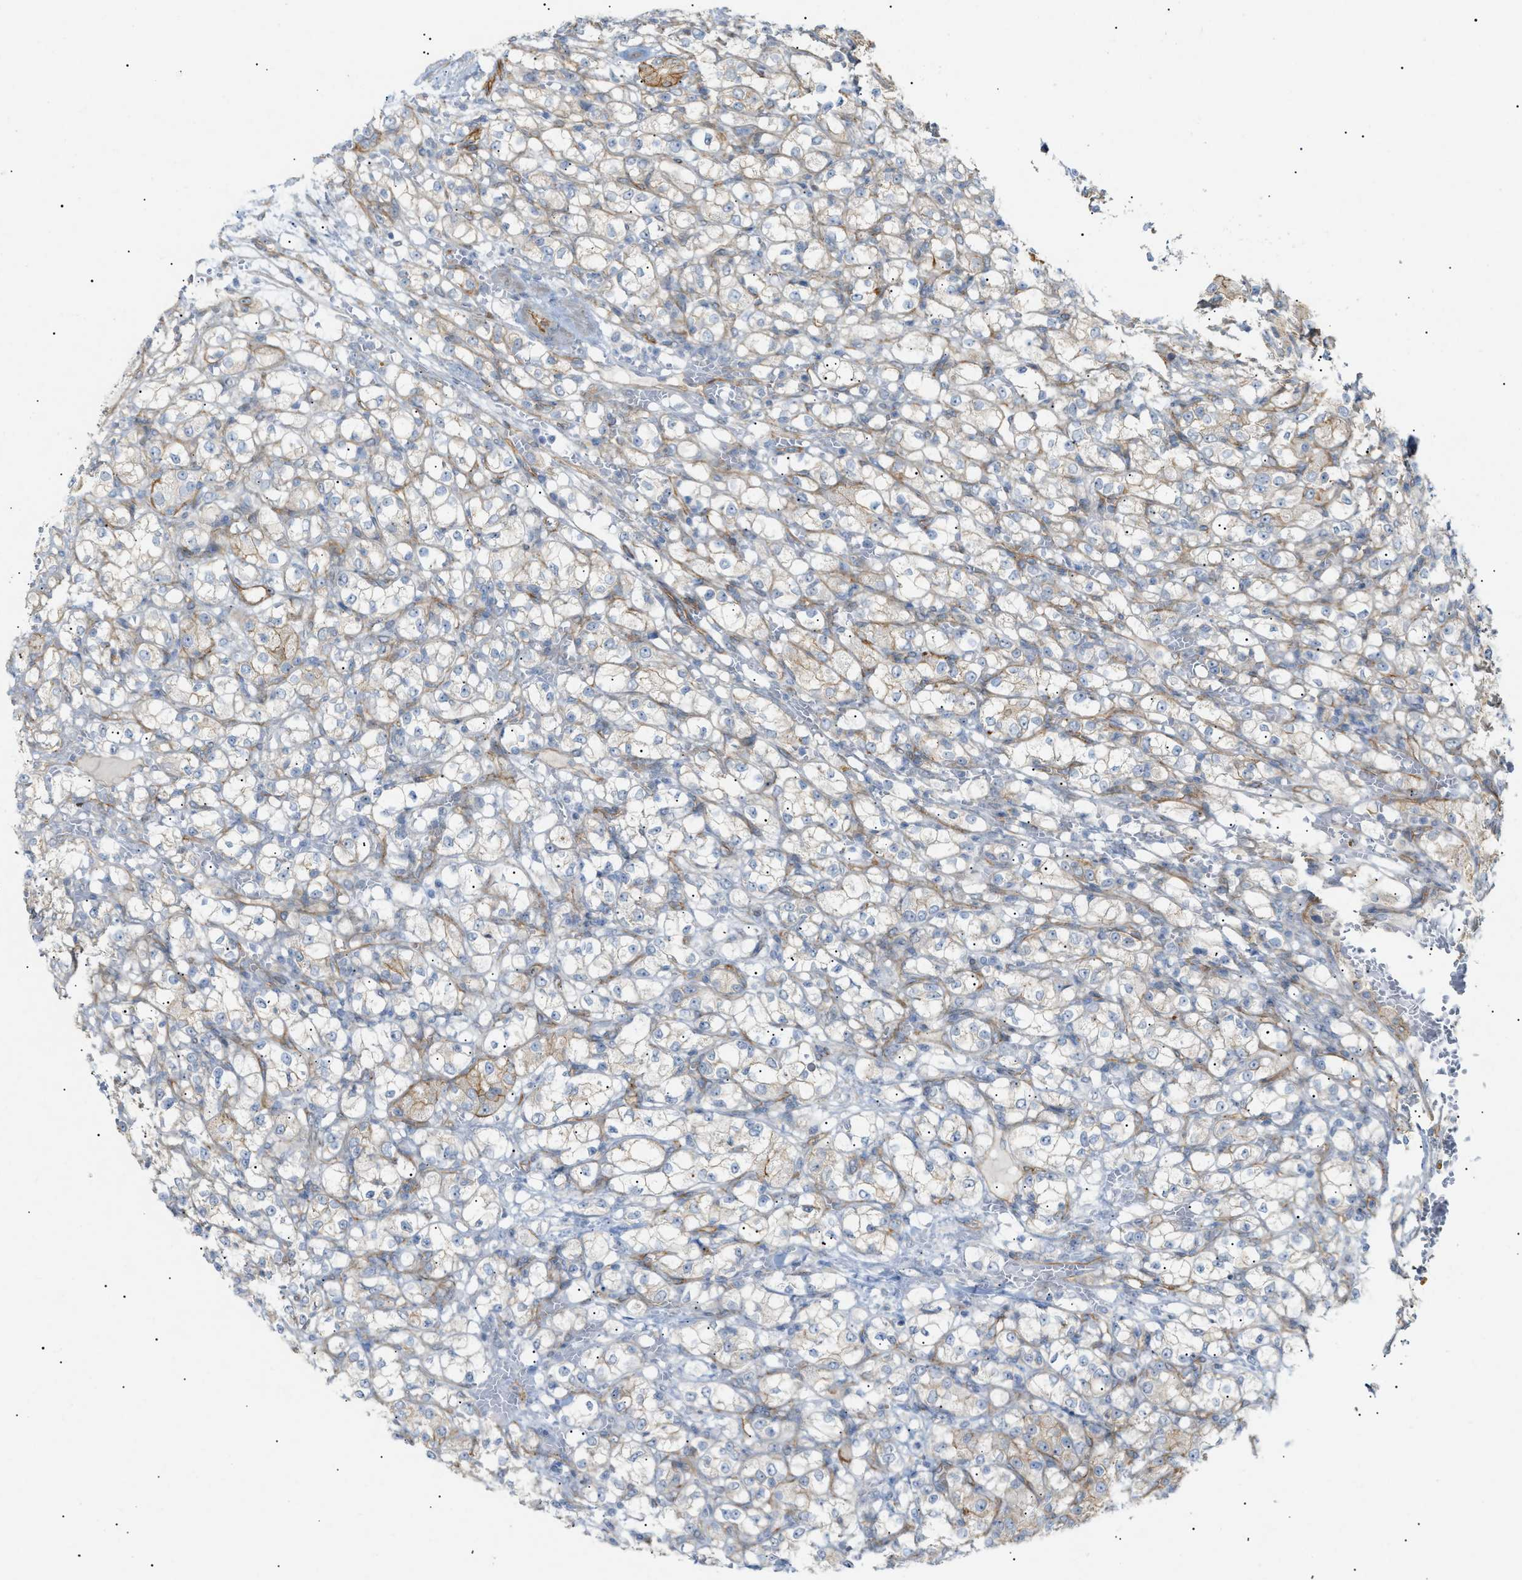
{"staining": {"intensity": "weak", "quantity": "<25%", "location": "cytoplasmic/membranous"}, "tissue": "renal cancer", "cell_type": "Tumor cells", "image_type": "cancer", "snomed": [{"axis": "morphology", "description": "Normal tissue, NOS"}, {"axis": "morphology", "description": "Adenocarcinoma, NOS"}, {"axis": "topography", "description": "Kidney"}], "caption": "Photomicrograph shows no significant protein positivity in tumor cells of adenocarcinoma (renal).", "gene": "ZFHX2", "patient": {"sex": "male", "age": 61}}